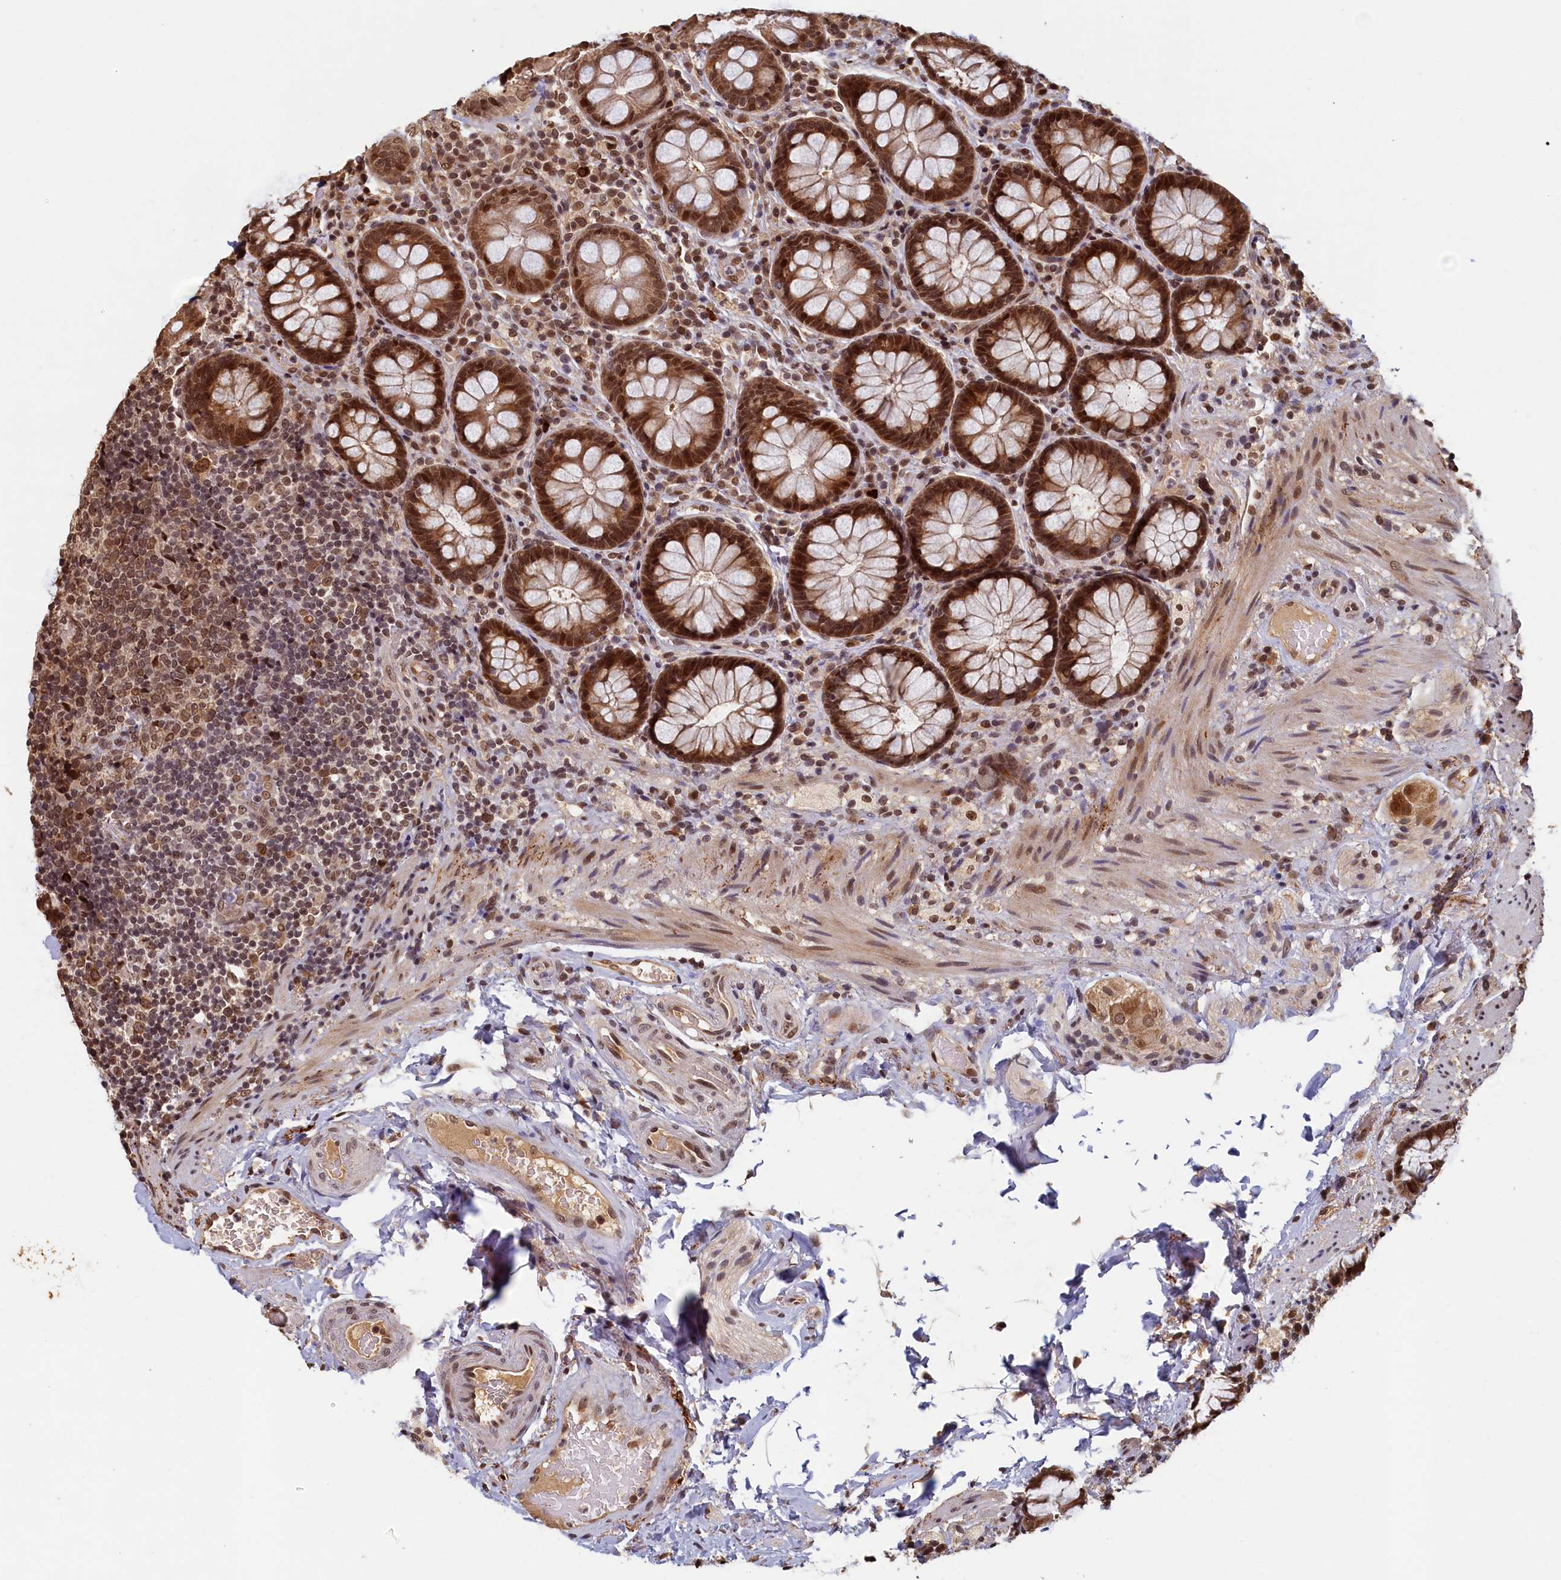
{"staining": {"intensity": "strong", "quantity": ">75%", "location": "cytoplasmic/membranous,nuclear"}, "tissue": "rectum", "cell_type": "Glandular cells", "image_type": "normal", "snomed": [{"axis": "morphology", "description": "Normal tissue, NOS"}, {"axis": "topography", "description": "Rectum"}], "caption": "The photomicrograph displays immunohistochemical staining of normal rectum. There is strong cytoplasmic/membranous,nuclear positivity is identified in approximately >75% of glandular cells.", "gene": "CKAP2L", "patient": {"sex": "male", "age": 83}}